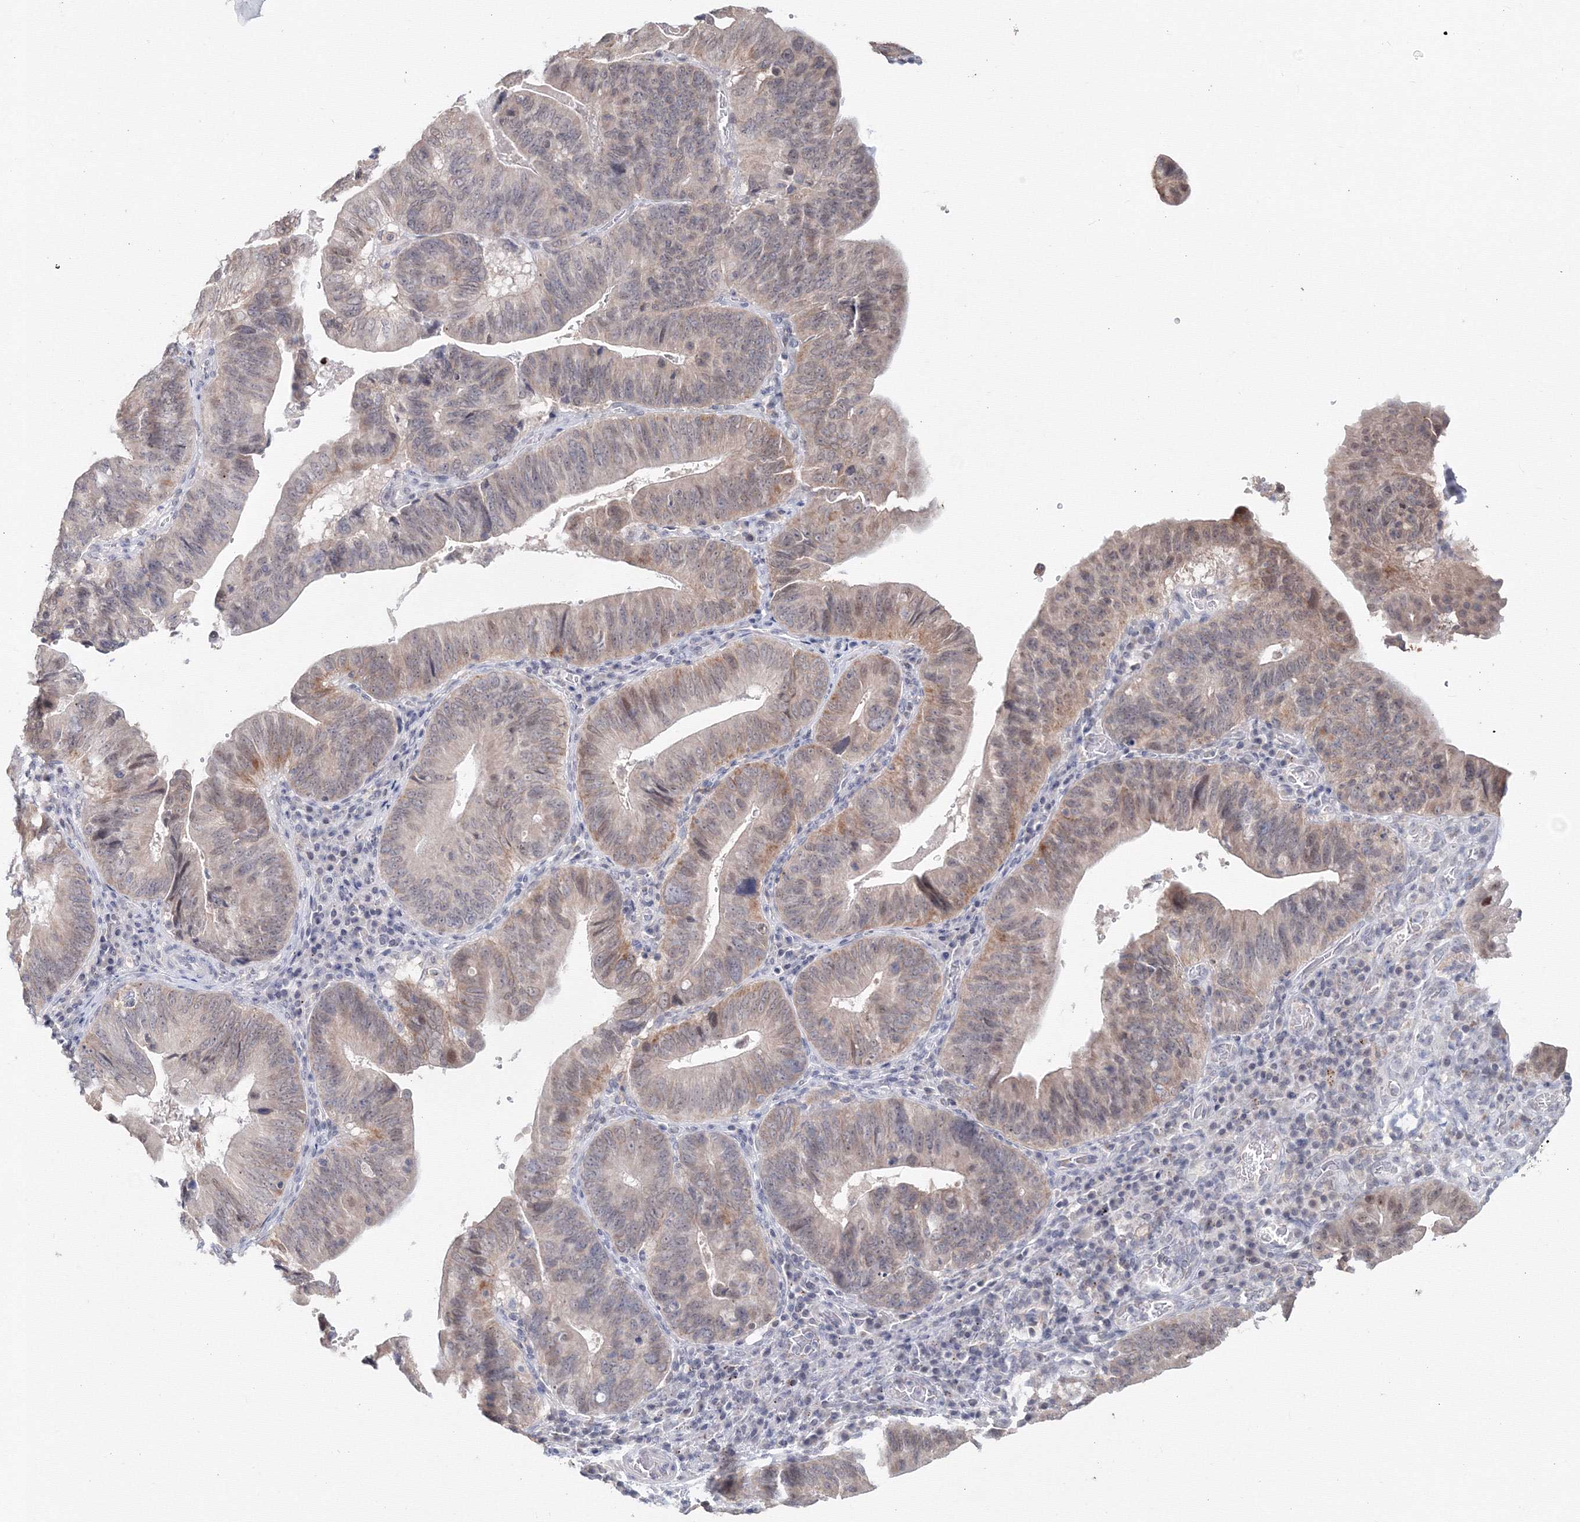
{"staining": {"intensity": "weak", "quantity": "25%-75%", "location": "cytoplasmic/membranous,nuclear"}, "tissue": "pancreatic cancer", "cell_type": "Tumor cells", "image_type": "cancer", "snomed": [{"axis": "morphology", "description": "Adenocarcinoma, NOS"}, {"axis": "topography", "description": "Pancreas"}], "caption": "Immunohistochemical staining of pancreatic adenocarcinoma reveals low levels of weak cytoplasmic/membranous and nuclear staining in about 25%-75% of tumor cells.", "gene": "SLC7A7", "patient": {"sex": "male", "age": 63}}